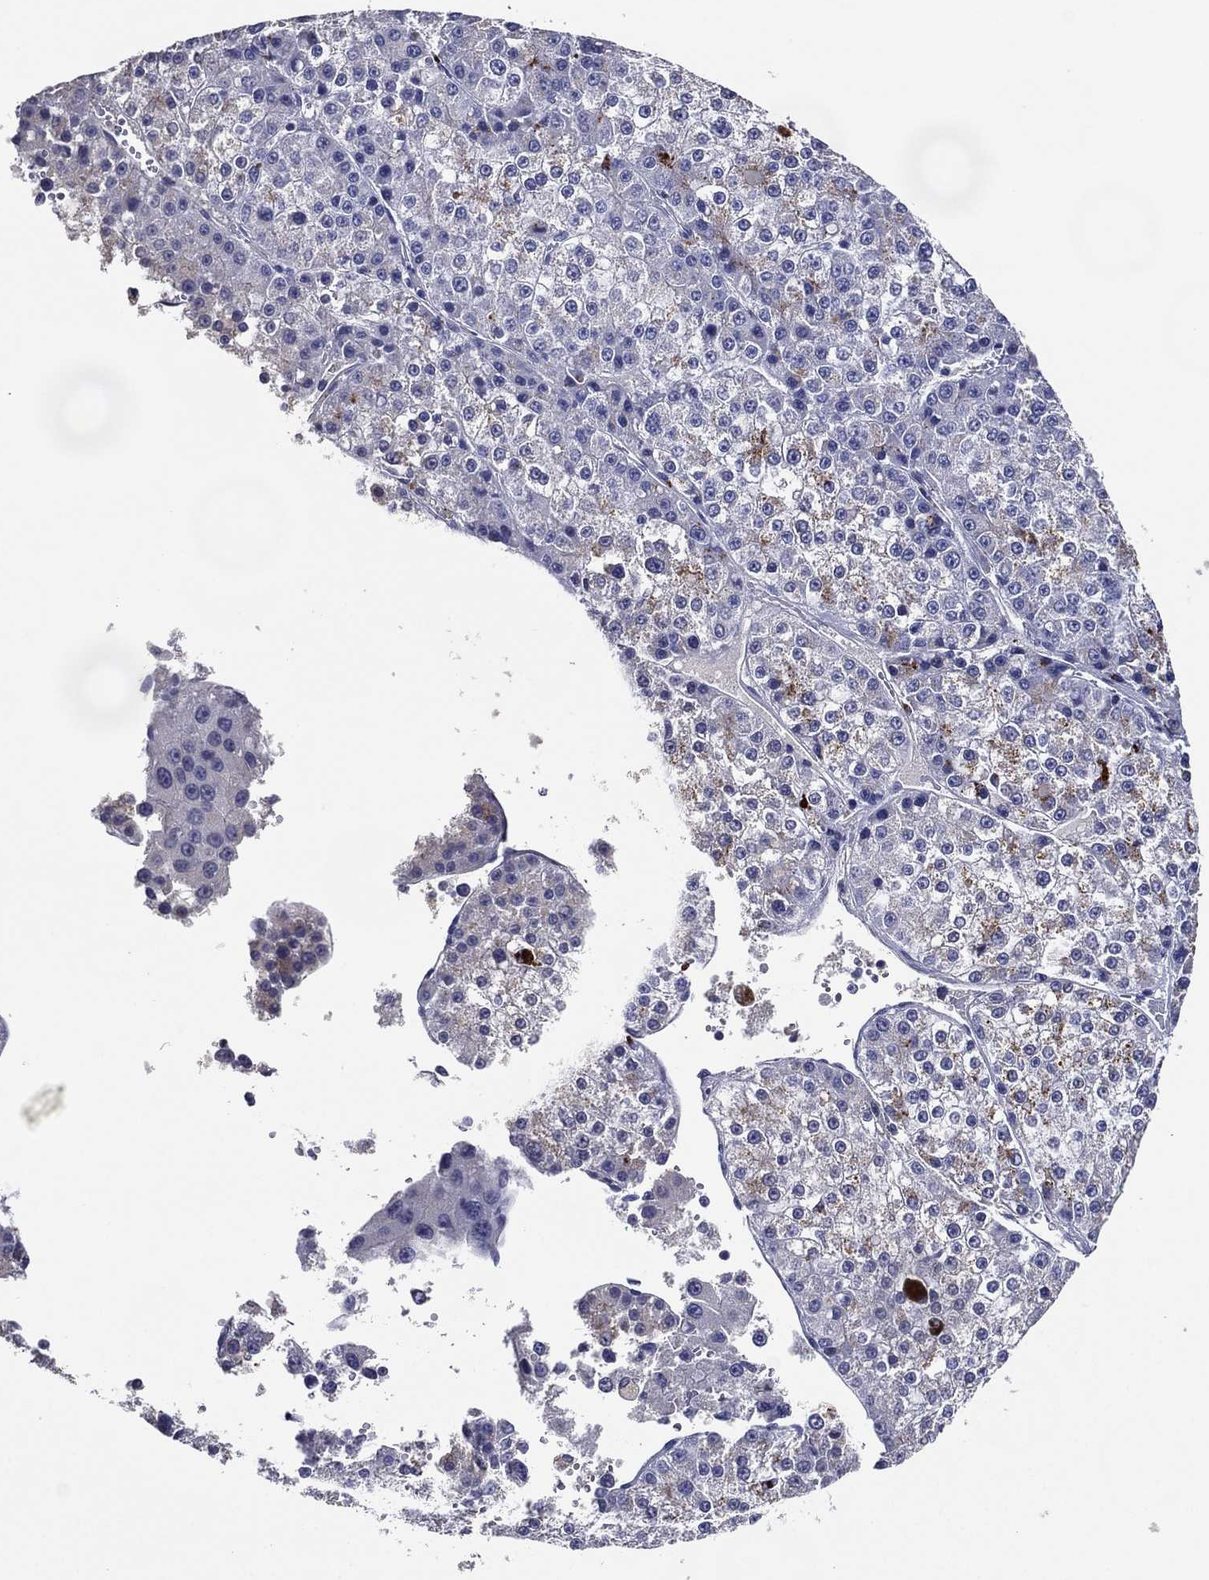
{"staining": {"intensity": "negative", "quantity": "none", "location": "none"}, "tissue": "liver cancer", "cell_type": "Tumor cells", "image_type": "cancer", "snomed": [{"axis": "morphology", "description": "Carcinoma, Hepatocellular, NOS"}, {"axis": "topography", "description": "Liver"}], "caption": "Human liver cancer stained for a protein using immunohistochemistry (IHC) displays no staining in tumor cells.", "gene": "TFAP2A", "patient": {"sex": "female", "age": 73}}